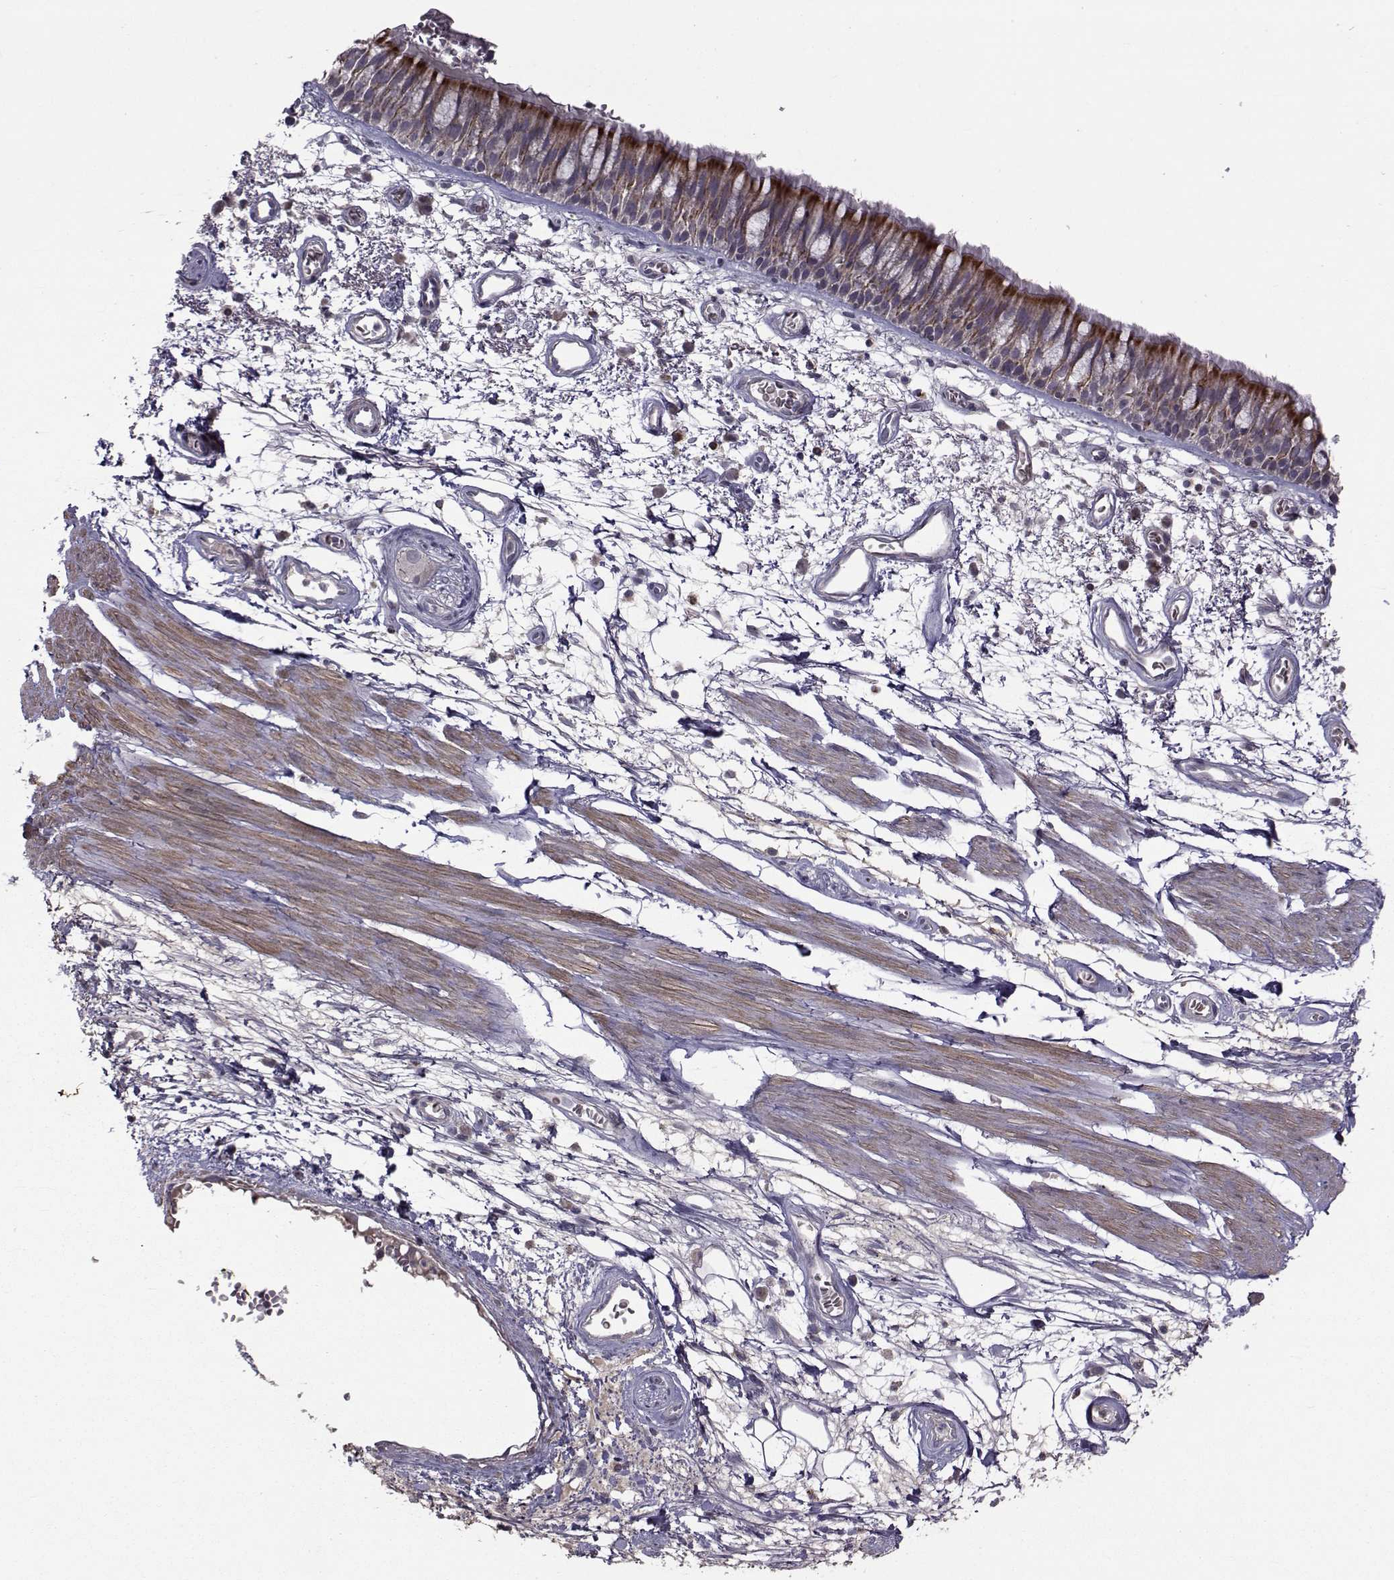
{"staining": {"intensity": "strong", "quantity": ">75%", "location": "cytoplasmic/membranous"}, "tissue": "bronchus", "cell_type": "Respiratory epithelial cells", "image_type": "normal", "snomed": [{"axis": "morphology", "description": "Normal tissue, NOS"}, {"axis": "morphology", "description": "Squamous cell carcinoma, NOS"}, {"axis": "topography", "description": "Cartilage tissue"}, {"axis": "topography", "description": "Bronchus"}, {"axis": "topography", "description": "Lung"}], "caption": "Strong cytoplasmic/membranous expression for a protein is identified in approximately >75% of respiratory epithelial cells of normal bronchus using IHC.", "gene": "FDXR", "patient": {"sex": "male", "age": 66}}